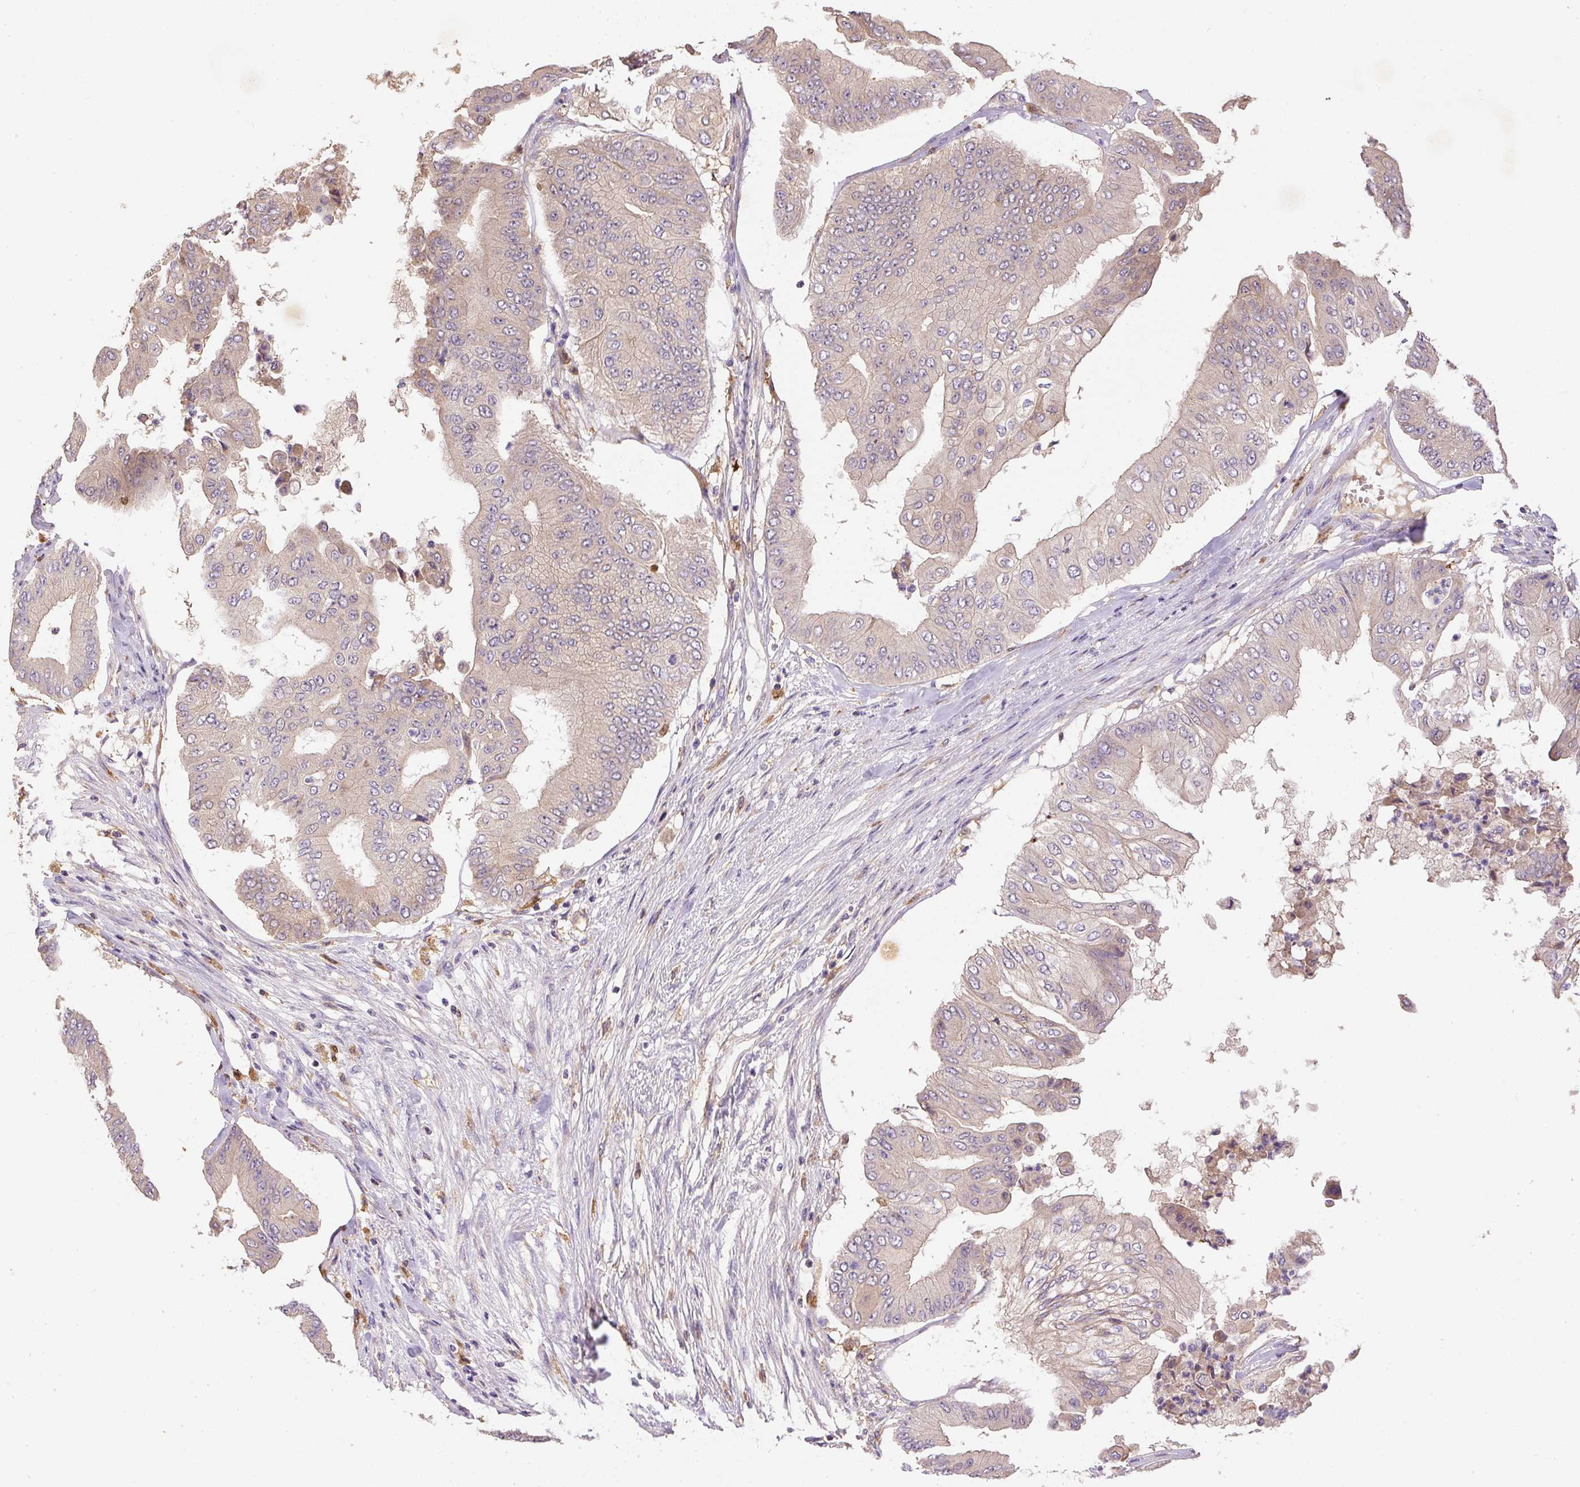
{"staining": {"intensity": "negative", "quantity": "none", "location": "none"}, "tissue": "pancreatic cancer", "cell_type": "Tumor cells", "image_type": "cancer", "snomed": [{"axis": "morphology", "description": "Adenocarcinoma, NOS"}, {"axis": "topography", "description": "Pancreas"}], "caption": "This photomicrograph is of pancreatic adenocarcinoma stained with immunohistochemistry to label a protein in brown with the nuclei are counter-stained blue. There is no positivity in tumor cells. (Brightfield microscopy of DAB immunohistochemistry at high magnification).", "gene": "DAPK1", "patient": {"sex": "female", "age": 77}}